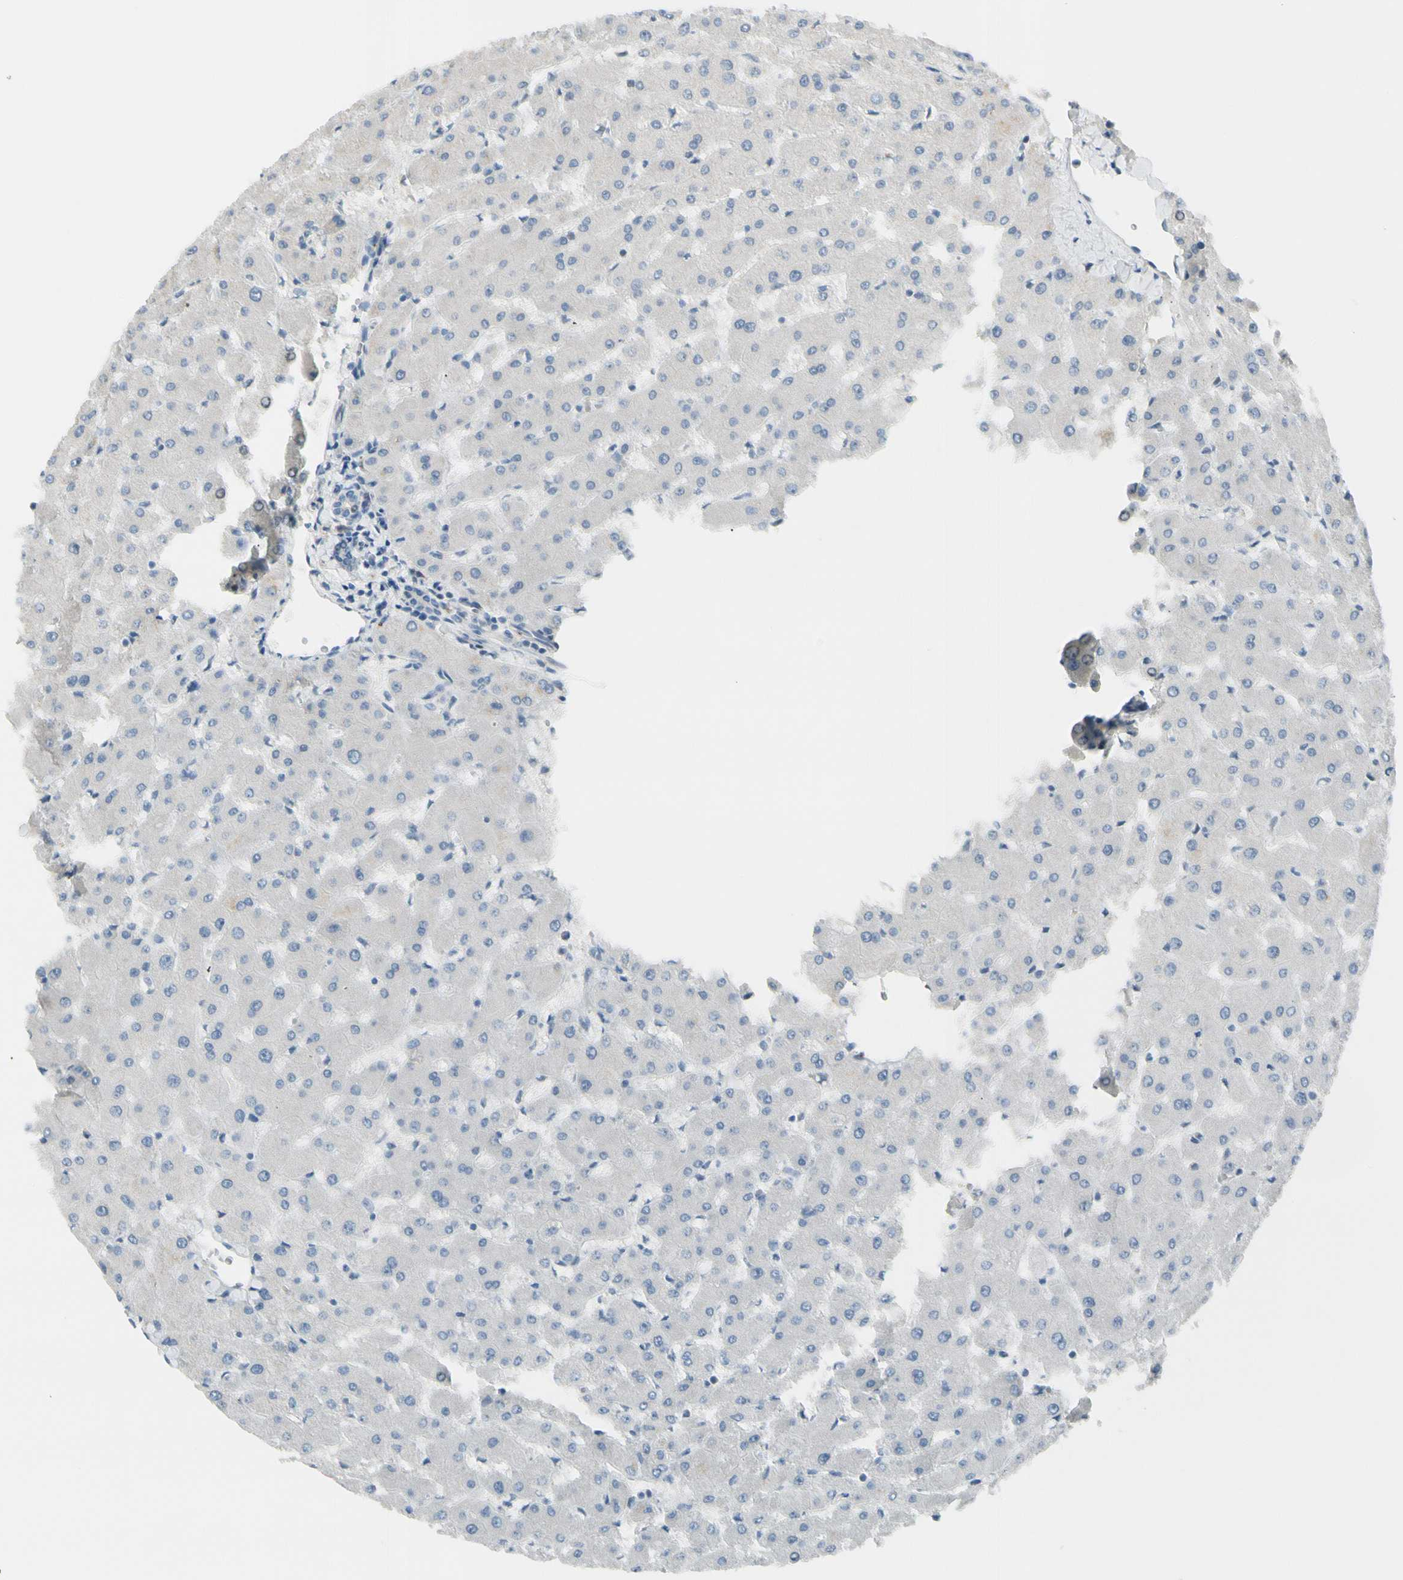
{"staining": {"intensity": "negative", "quantity": "none", "location": "none"}, "tissue": "liver", "cell_type": "Cholangiocytes", "image_type": "normal", "snomed": [{"axis": "morphology", "description": "Normal tissue, NOS"}, {"axis": "topography", "description": "Liver"}], "caption": "A photomicrograph of human liver is negative for staining in cholangiocytes. (IHC, brightfield microscopy, high magnification).", "gene": "B4GALNT1", "patient": {"sex": "female", "age": 63}}